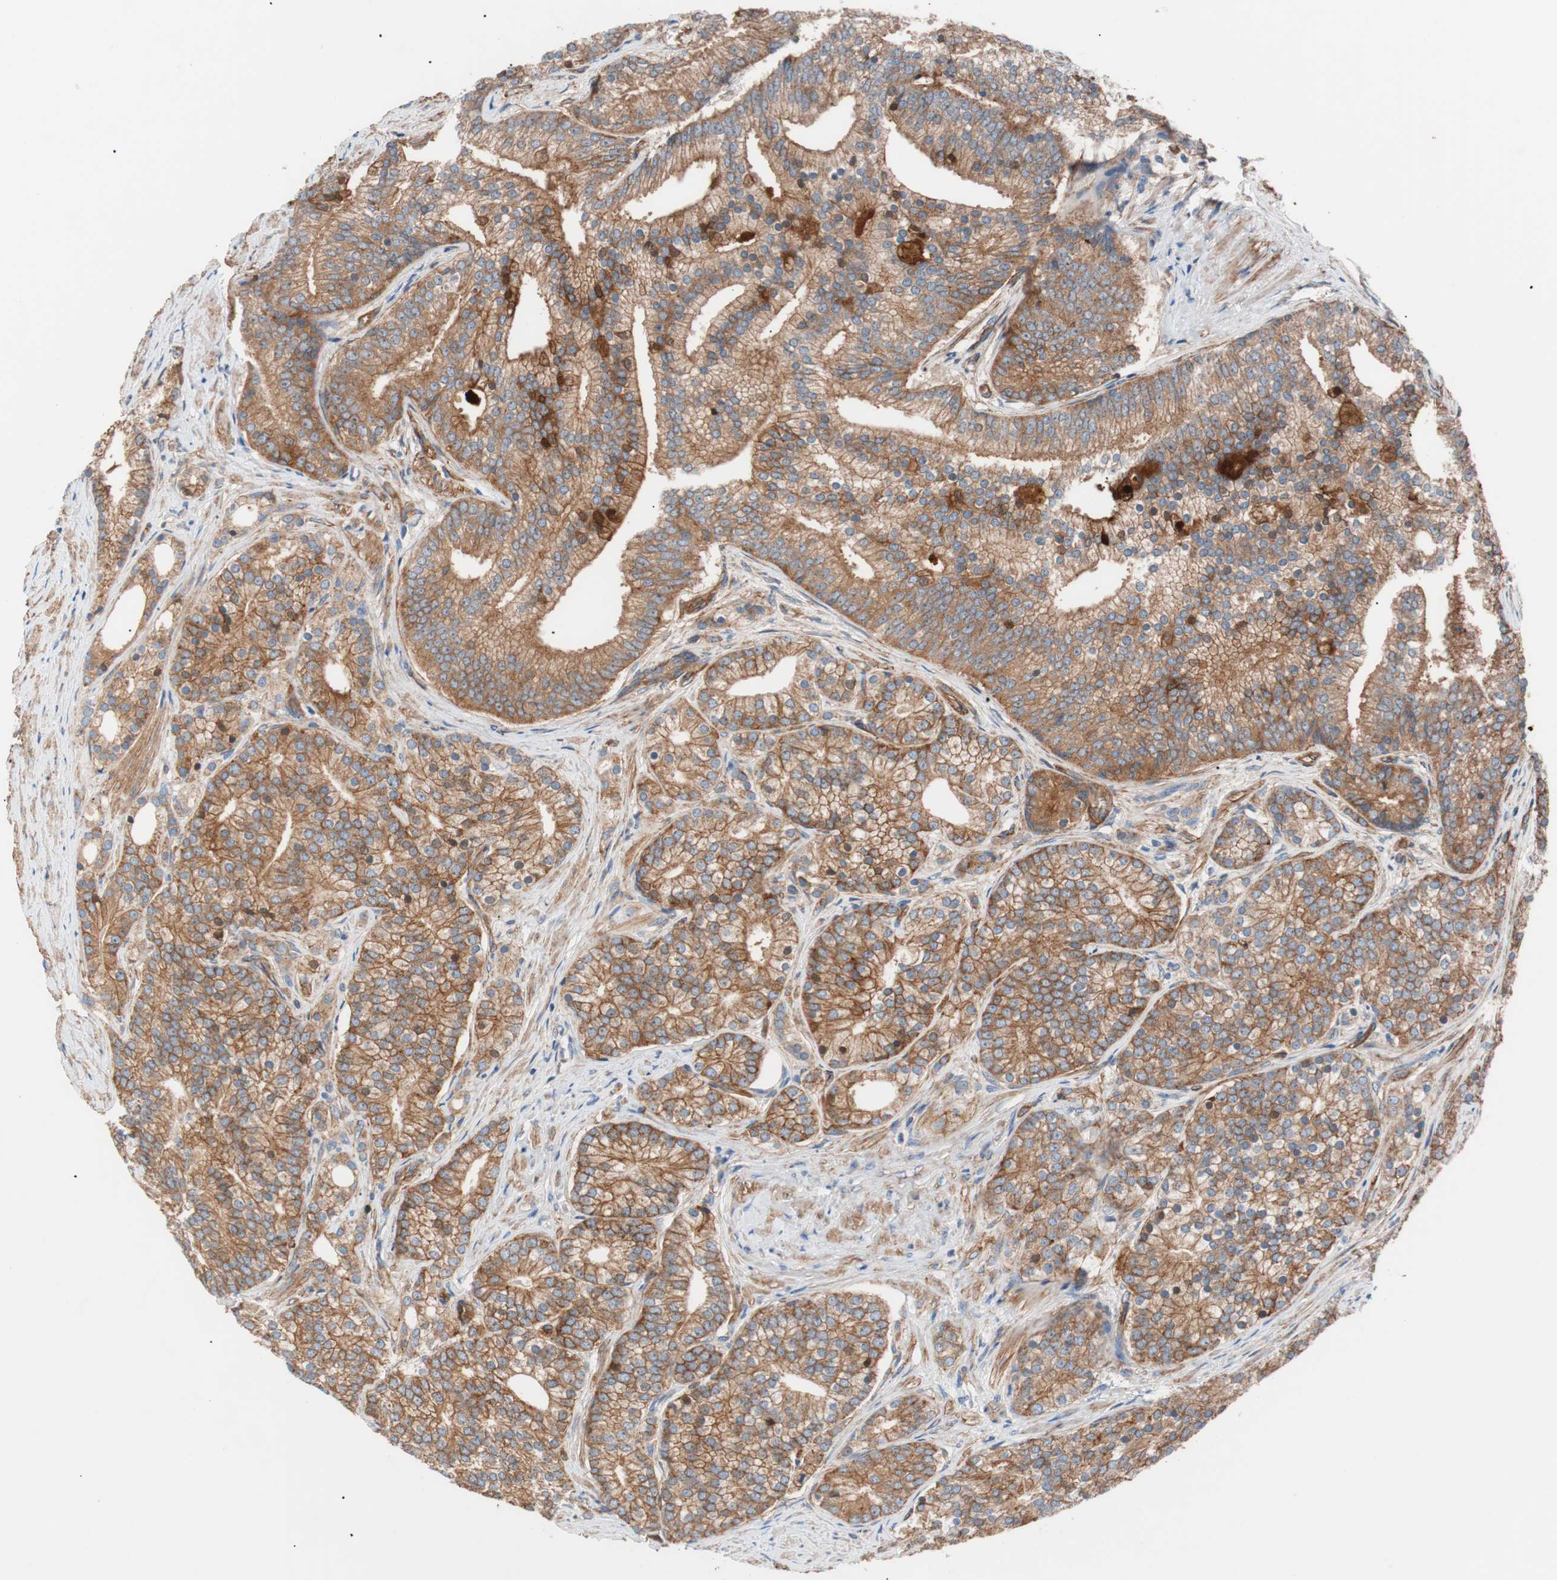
{"staining": {"intensity": "moderate", "quantity": ">75%", "location": "cytoplasmic/membranous"}, "tissue": "prostate cancer", "cell_type": "Tumor cells", "image_type": "cancer", "snomed": [{"axis": "morphology", "description": "Adenocarcinoma, Low grade"}, {"axis": "topography", "description": "Prostate"}], "caption": "Immunohistochemistry image of neoplastic tissue: human prostate low-grade adenocarcinoma stained using IHC shows medium levels of moderate protein expression localized specifically in the cytoplasmic/membranous of tumor cells, appearing as a cytoplasmic/membranous brown color.", "gene": "SPINT1", "patient": {"sex": "male", "age": 71}}